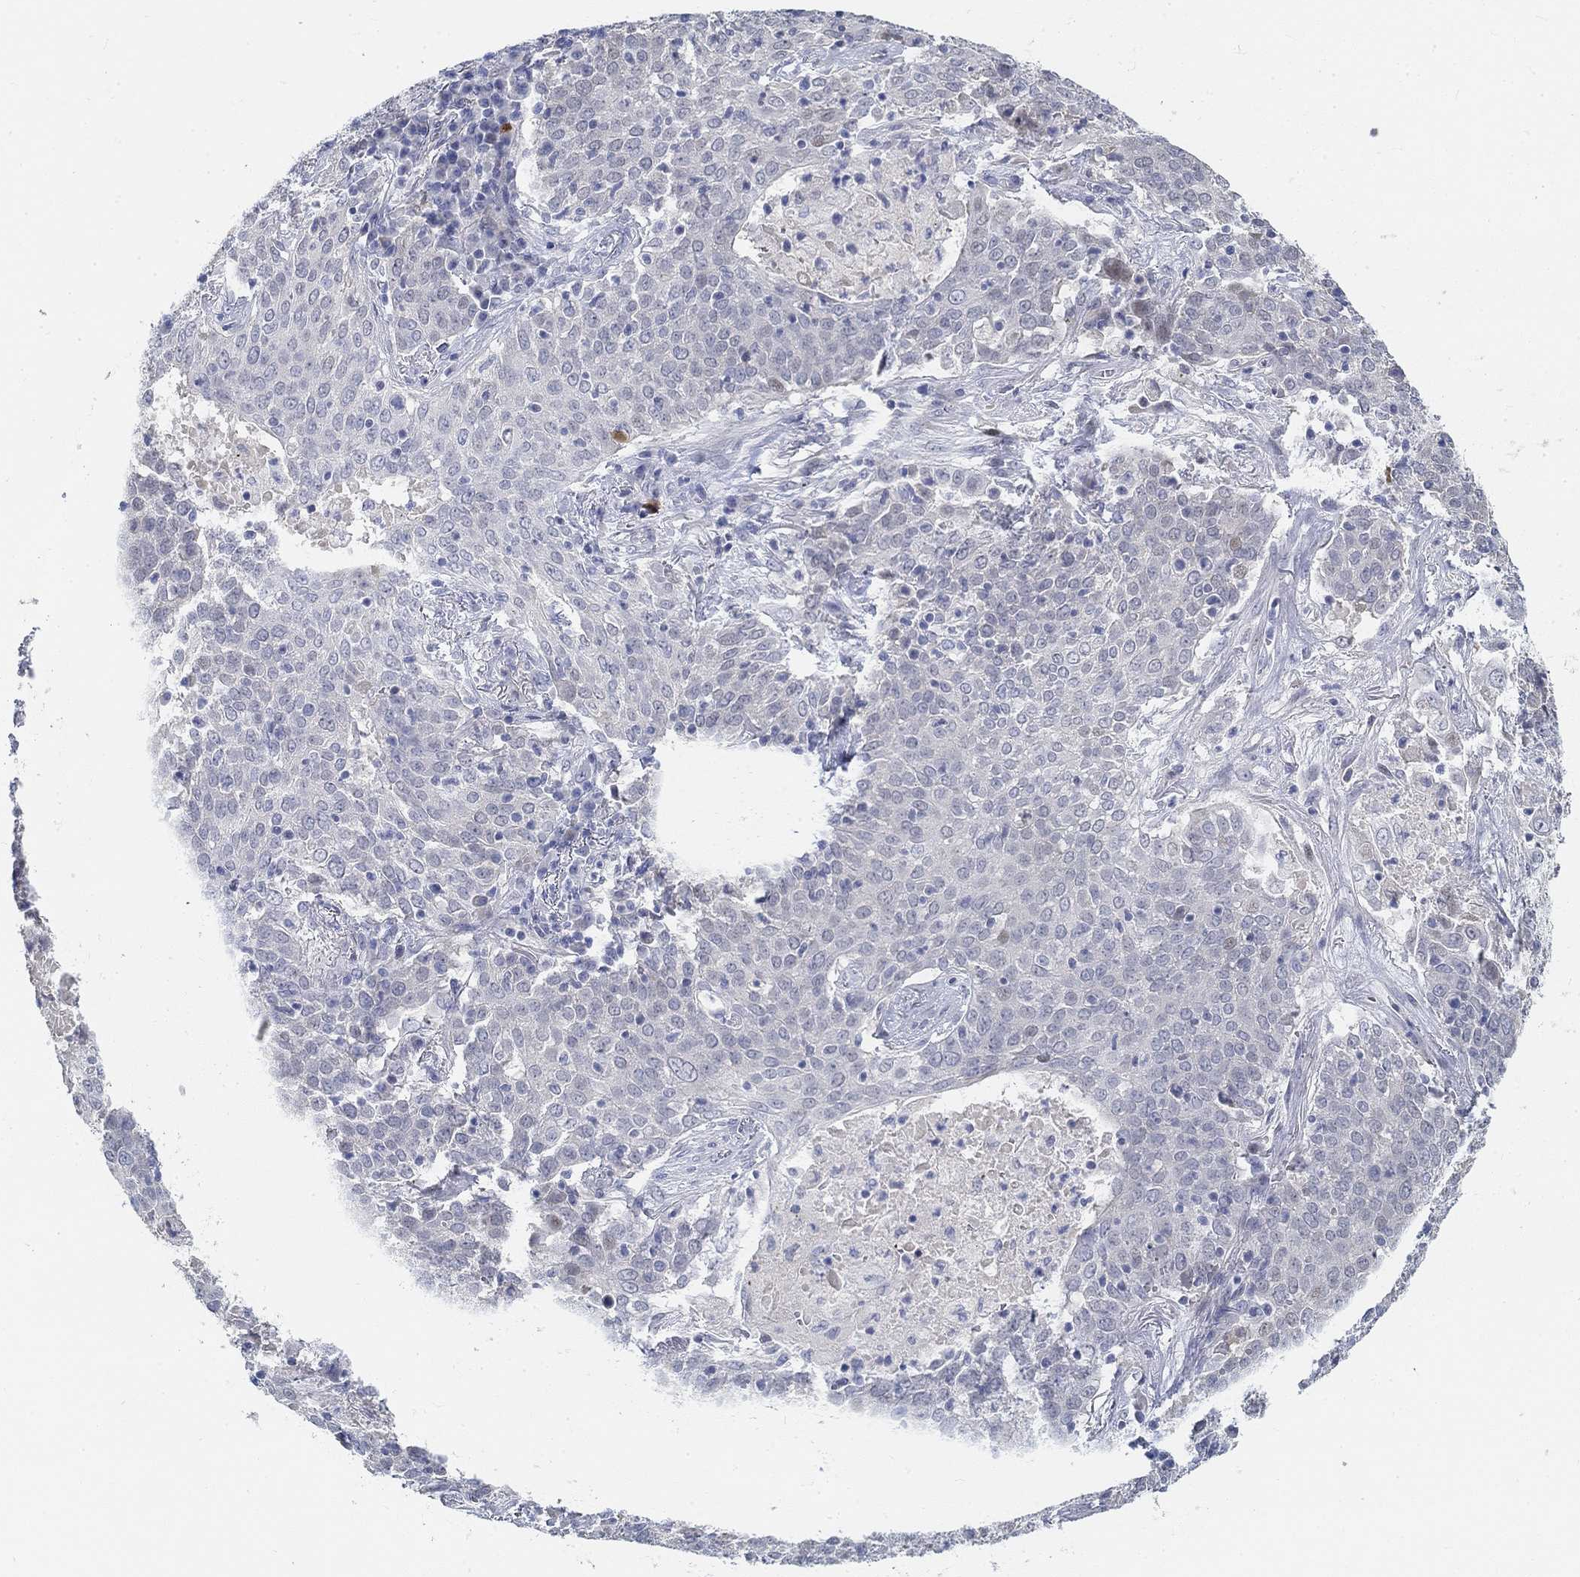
{"staining": {"intensity": "negative", "quantity": "none", "location": "none"}, "tissue": "lung cancer", "cell_type": "Tumor cells", "image_type": "cancer", "snomed": [{"axis": "morphology", "description": "Squamous cell carcinoma, NOS"}, {"axis": "topography", "description": "Lung"}], "caption": "Photomicrograph shows no significant protein positivity in tumor cells of squamous cell carcinoma (lung).", "gene": "SNTG2", "patient": {"sex": "male", "age": 82}}